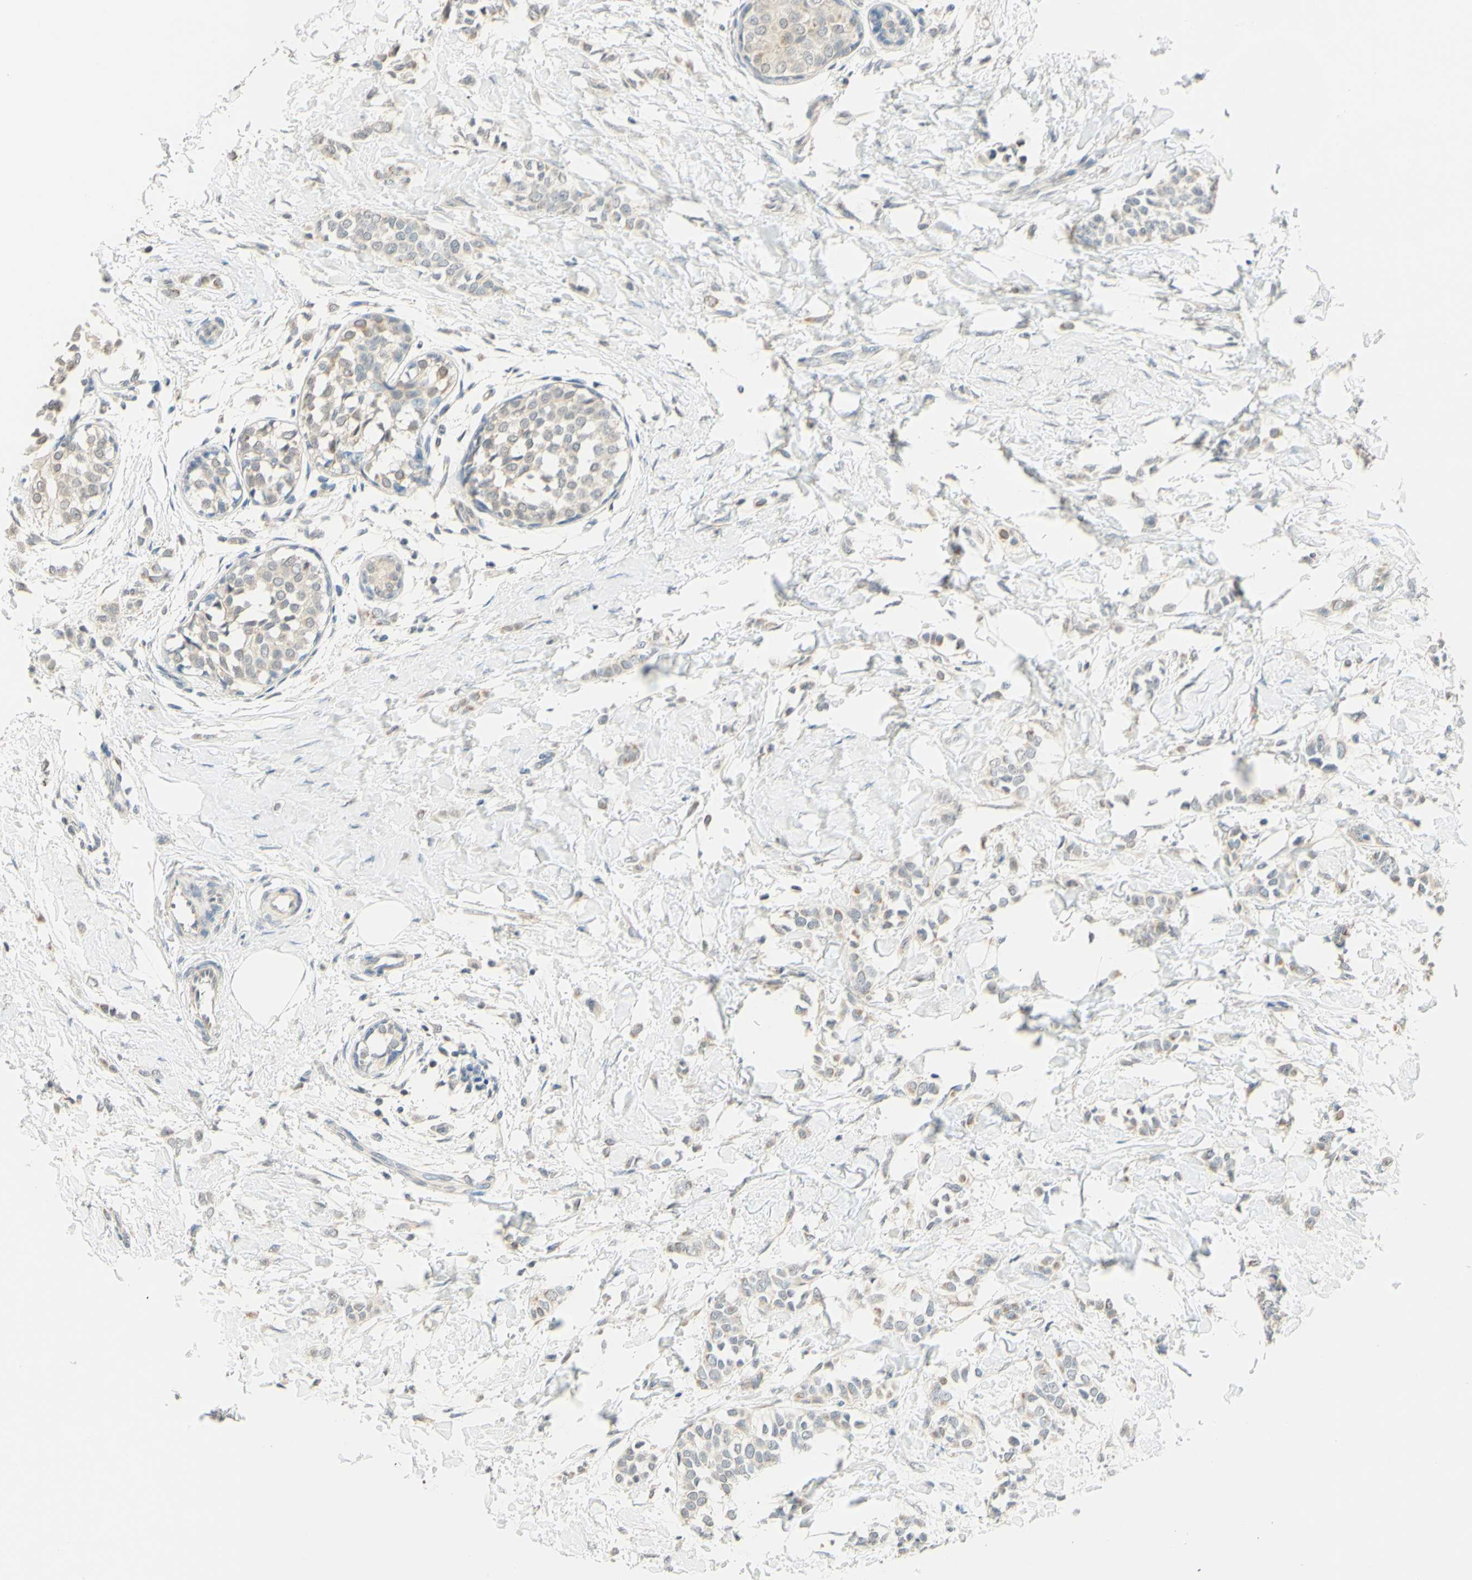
{"staining": {"intensity": "weak", "quantity": "25%-75%", "location": "cytoplasmic/membranous"}, "tissue": "breast cancer", "cell_type": "Tumor cells", "image_type": "cancer", "snomed": [{"axis": "morphology", "description": "Lobular carcinoma, in situ"}, {"axis": "morphology", "description": "Lobular carcinoma"}, {"axis": "topography", "description": "Breast"}], "caption": "Brown immunohistochemical staining in breast cancer (lobular carcinoma in situ) shows weak cytoplasmic/membranous positivity in approximately 25%-75% of tumor cells.", "gene": "MAG", "patient": {"sex": "female", "age": 41}}